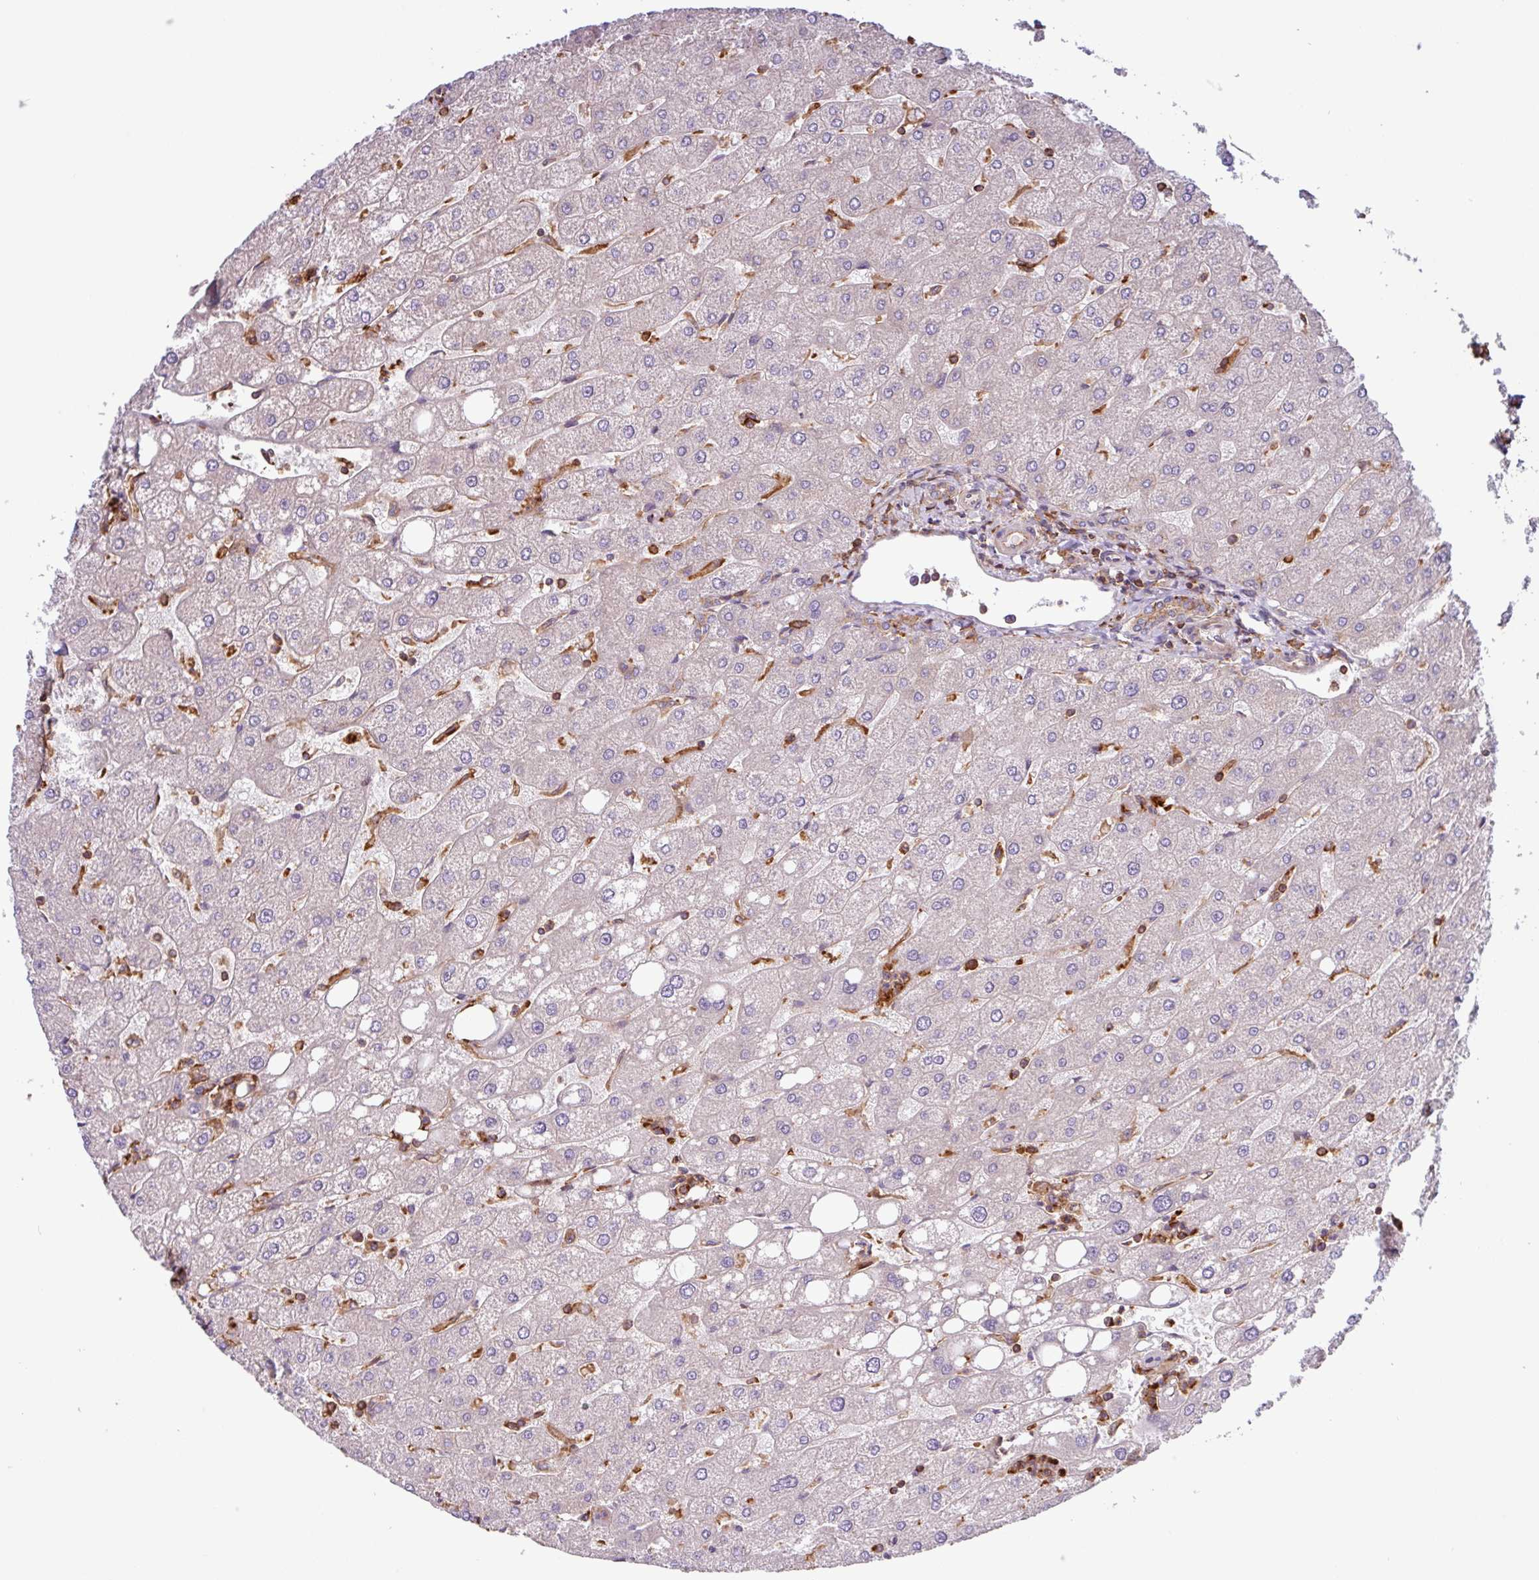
{"staining": {"intensity": "weak", "quantity": ">75%", "location": "cytoplasmic/membranous"}, "tissue": "liver", "cell_type": "Cholangiocytes", "image_type": "normal", "snomed": [{"axis": "morphology", "description": "Normal tissue, NOS"}, {"axis": "topography", "description": "Liver"}], "caption": "IHC image of normal human liver stained for a protein (brown), which reveals low levels of weak cytoplasmic/membranous staining in approximately >75% of cholangiocytes.", "gene": "ACTR3B", "patient": {"sex": "male", "age": 67}}